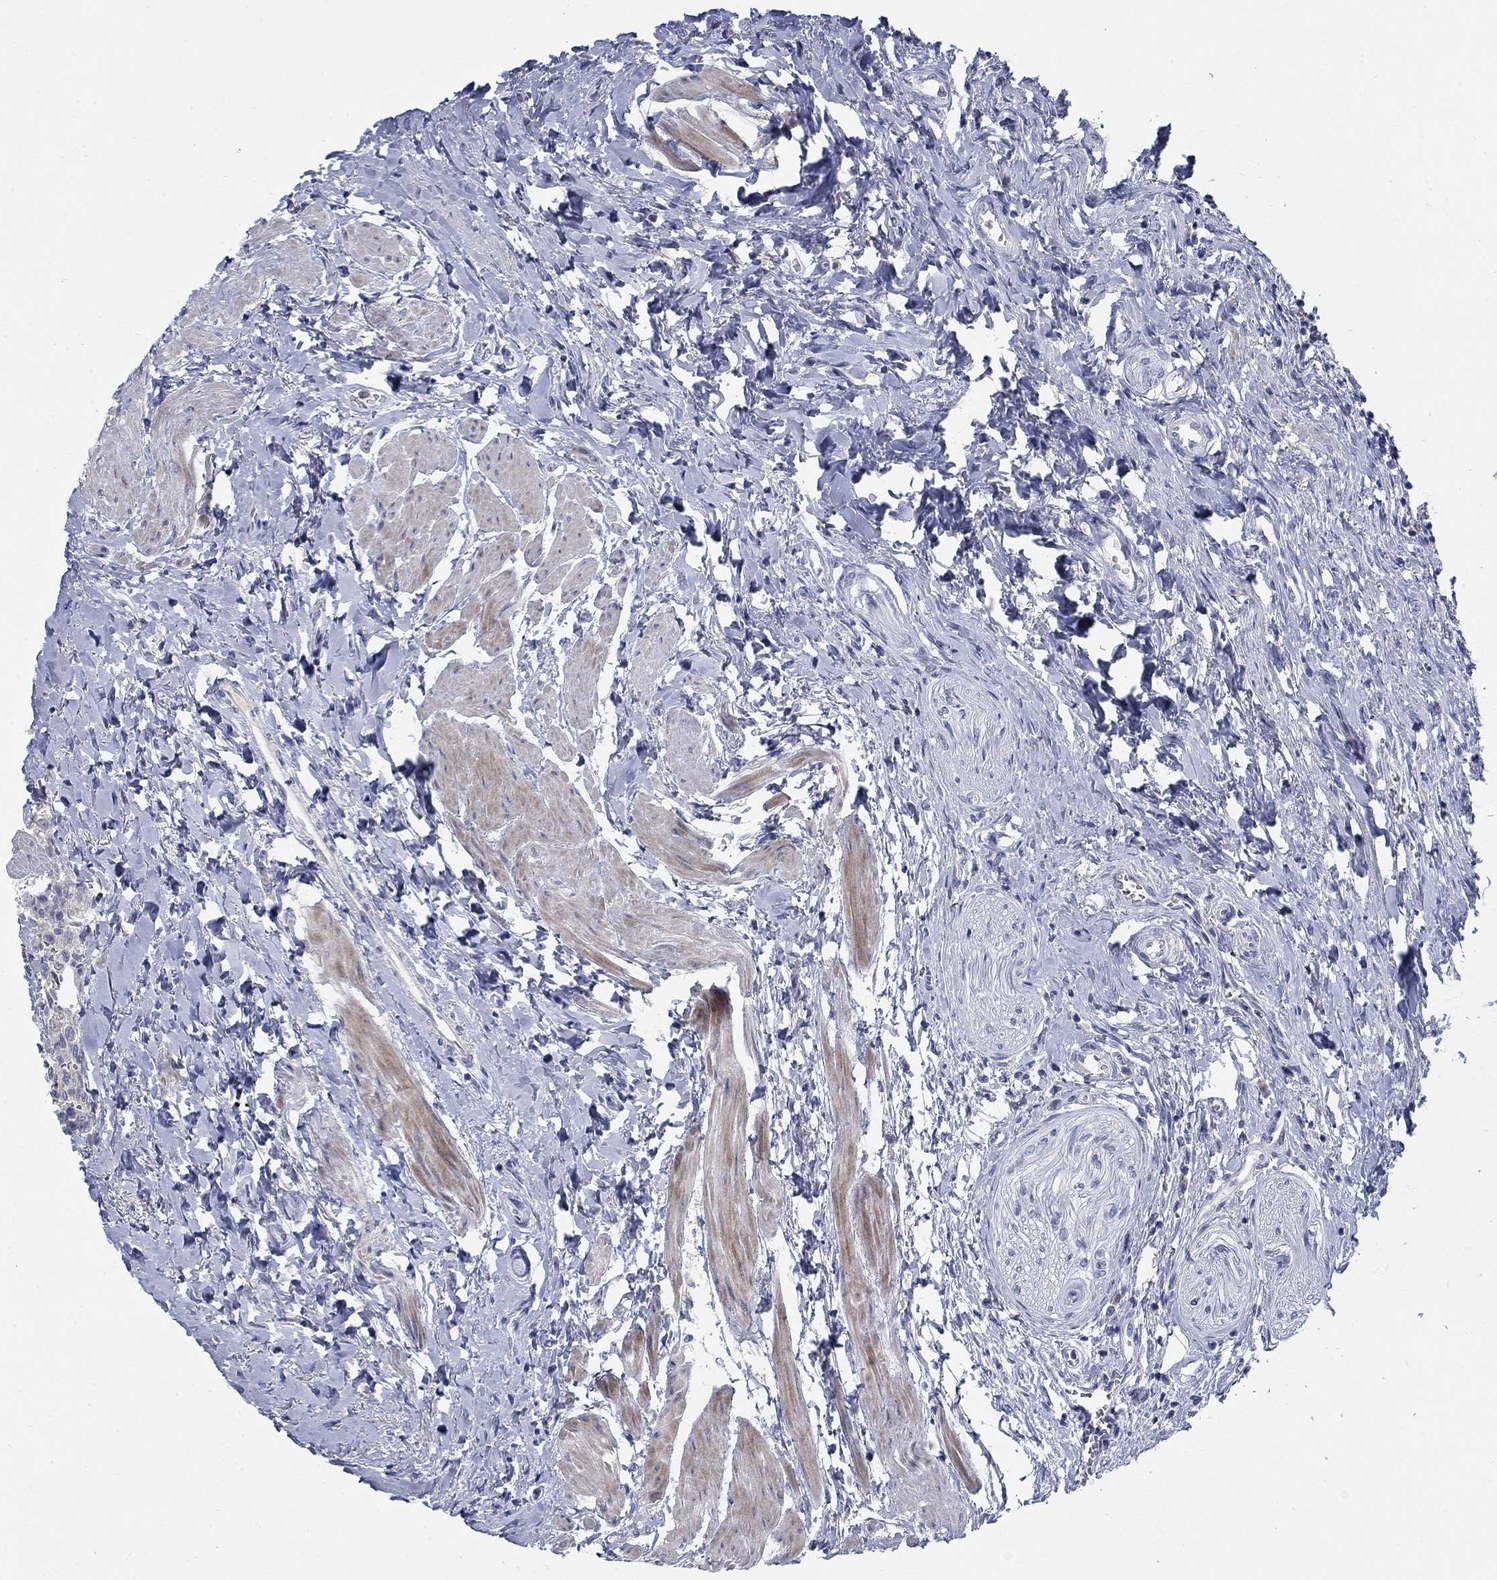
{"staining": {"intensity": "negative", "quantity": "none", "location": "none"}, "tissue": "urothelial cancer", "cell_type": "Tumor cells", "image_type": "cancer", "snomed": [{"axis": "morphology", "description": "Urothelial carcinoma, Low grade"}, {"axis": "topography", "description": "Urinary bladder"}], "caption": "An IHC histopathology image of urothelial cancer is shown. There is no staining in tumor cells of urothelial cancer. (Stains: DAB immunohistochemistry (IHC) with hematoxylin counter stain, Microscopy: brightfield microscopy at high magnification).", "gene": "TMEM249", "patient": {"sex": "male", "age": 78}}